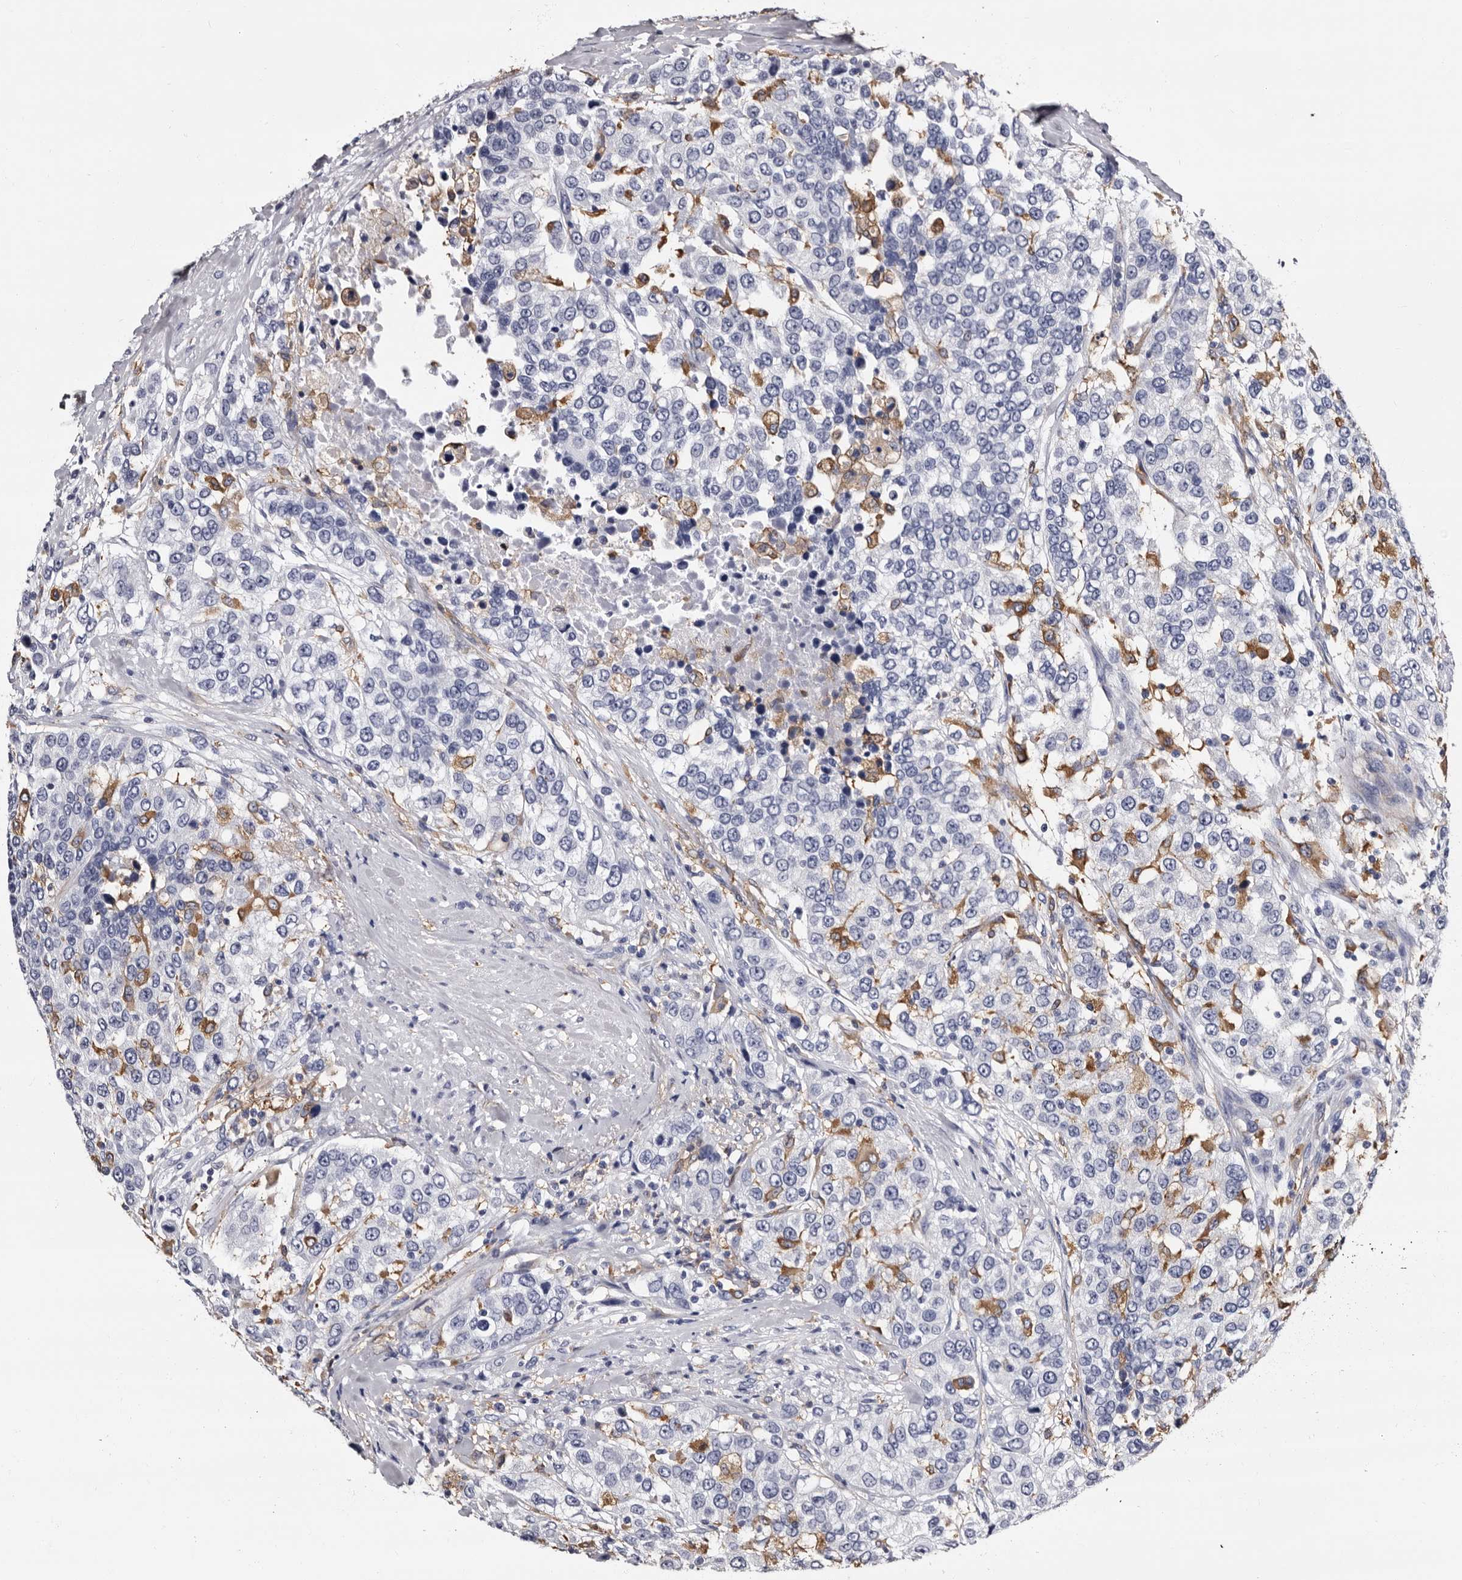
{"staining": {"intensity": "negative", "quantity": "none", "location": "none"}, "tissue": "urothelial cancer", "cell_type": "Tumor cells", "image_type": "cancer", "snomed": [{"axis": "morphology", "description": "Urothelial carcinoma, High grade"}, {"axis": "topography", "description": "Urinary bladder"}], "caption": "Immunohistochemistry histopathology image of human high-grade urothelial carcinoma stained for a protein (brown), which shows no staining in tumor cells. (DAB immunohistochemistry (IHC) with hematoxylin counter stain).", "gene": "EPB41L3", "patient": {"sex": "female", "age": 80}}